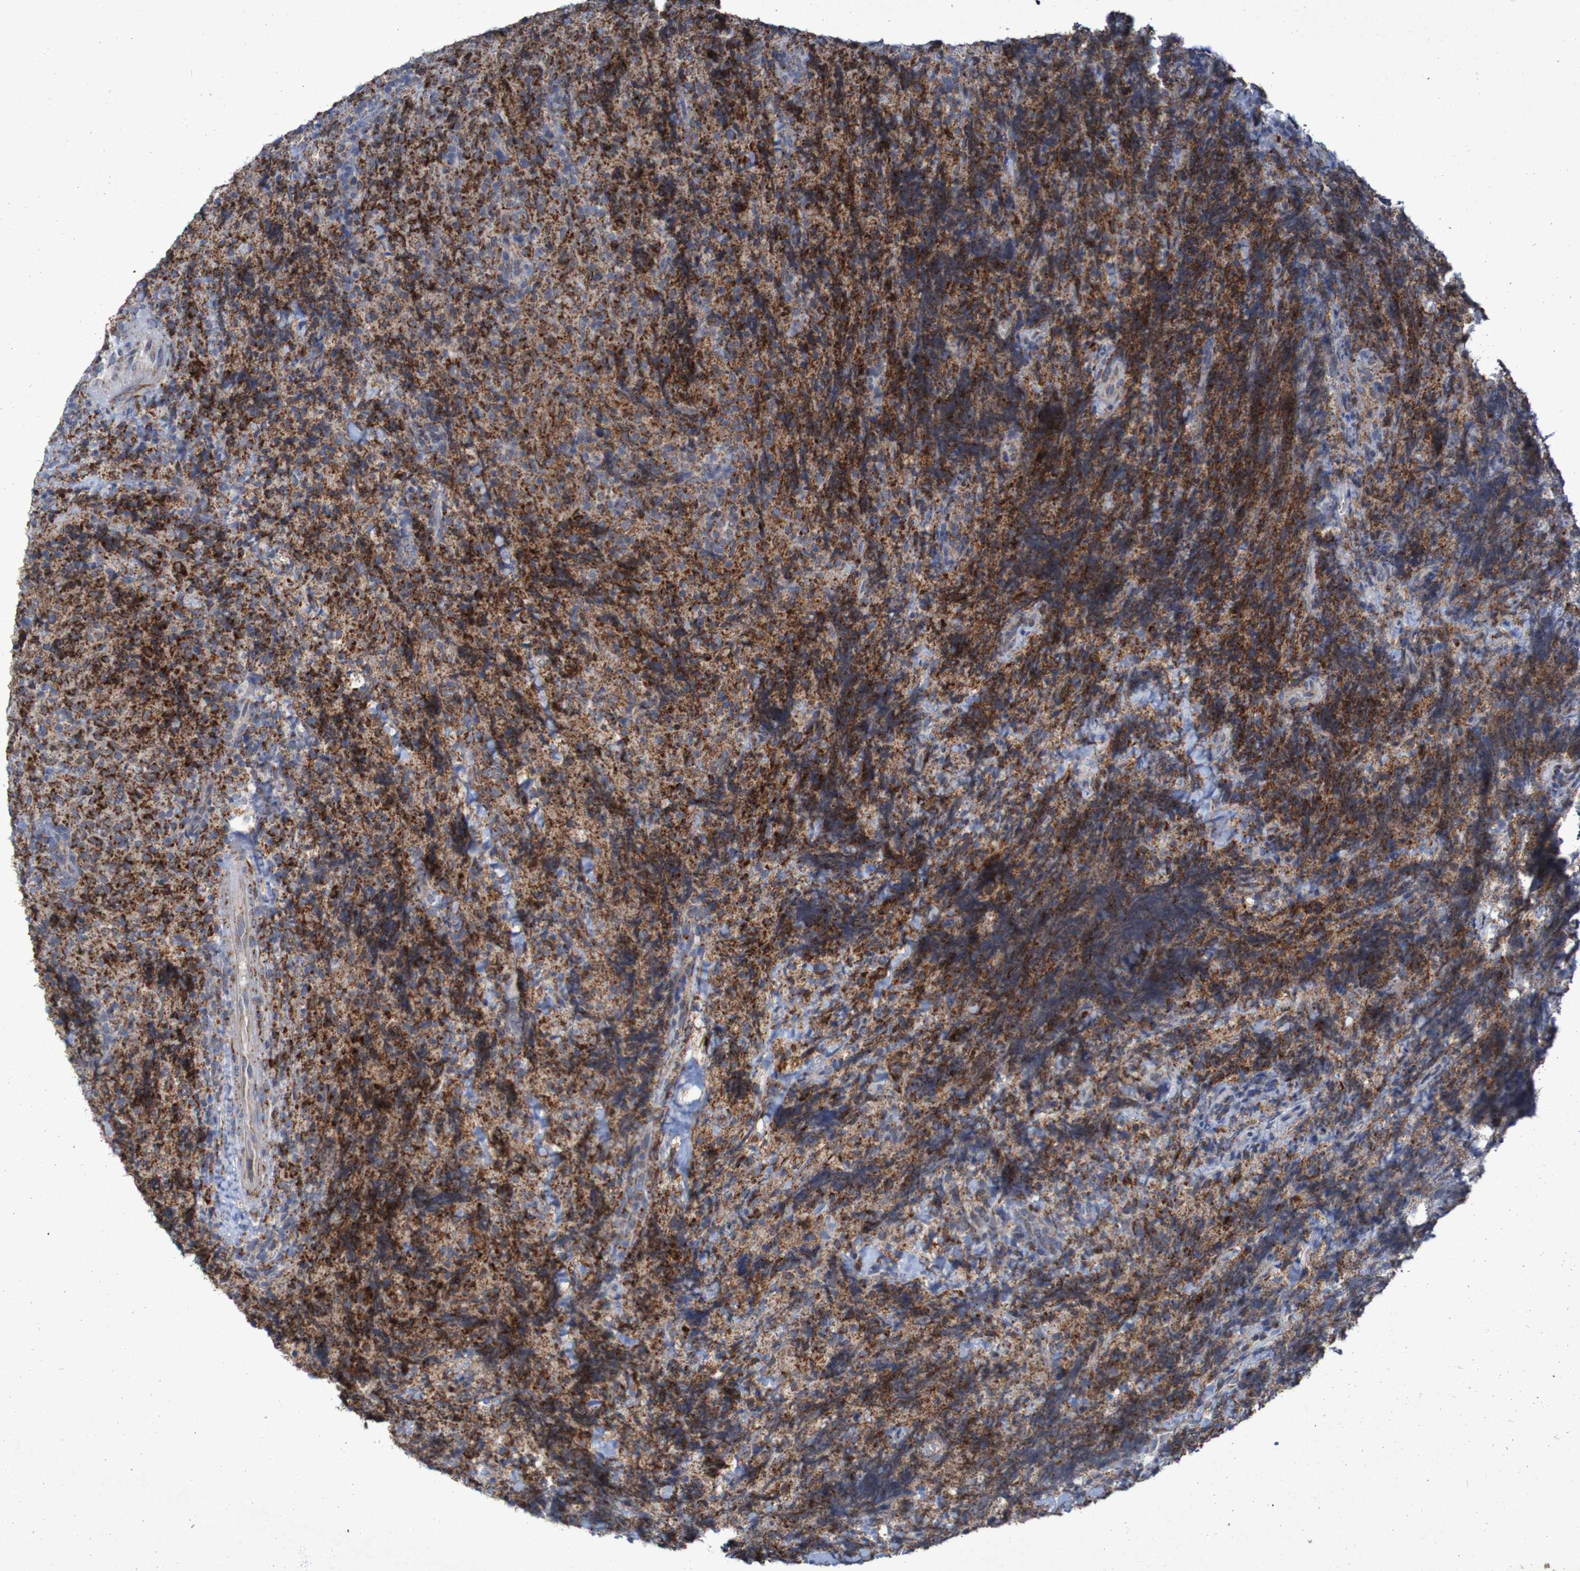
{"staining": {"intensity": "strong", "quantity": ">75%", "location": "cytoplasmic/membranous"}, "tissue": "lymphoma", "cell_type": "Tumor cells", "image_type": "cancer", "snomed": [{"axis": "morphology", "description": "Malignant lymphoma, non-Hodgkin's type, High grade"}, {"axis": "topography", "description": "Tonsil"}], "caption": "Immunohistochemistry (DAB) staining of human high-grade malignant lymphoma, non-Hodgkin's type exhibits strong cytoplasmic/membranous protein positivity in approximately >75% of tumor cells.", "gene": "CCDC51", "patient": {"sex": "female", "age": 36}}